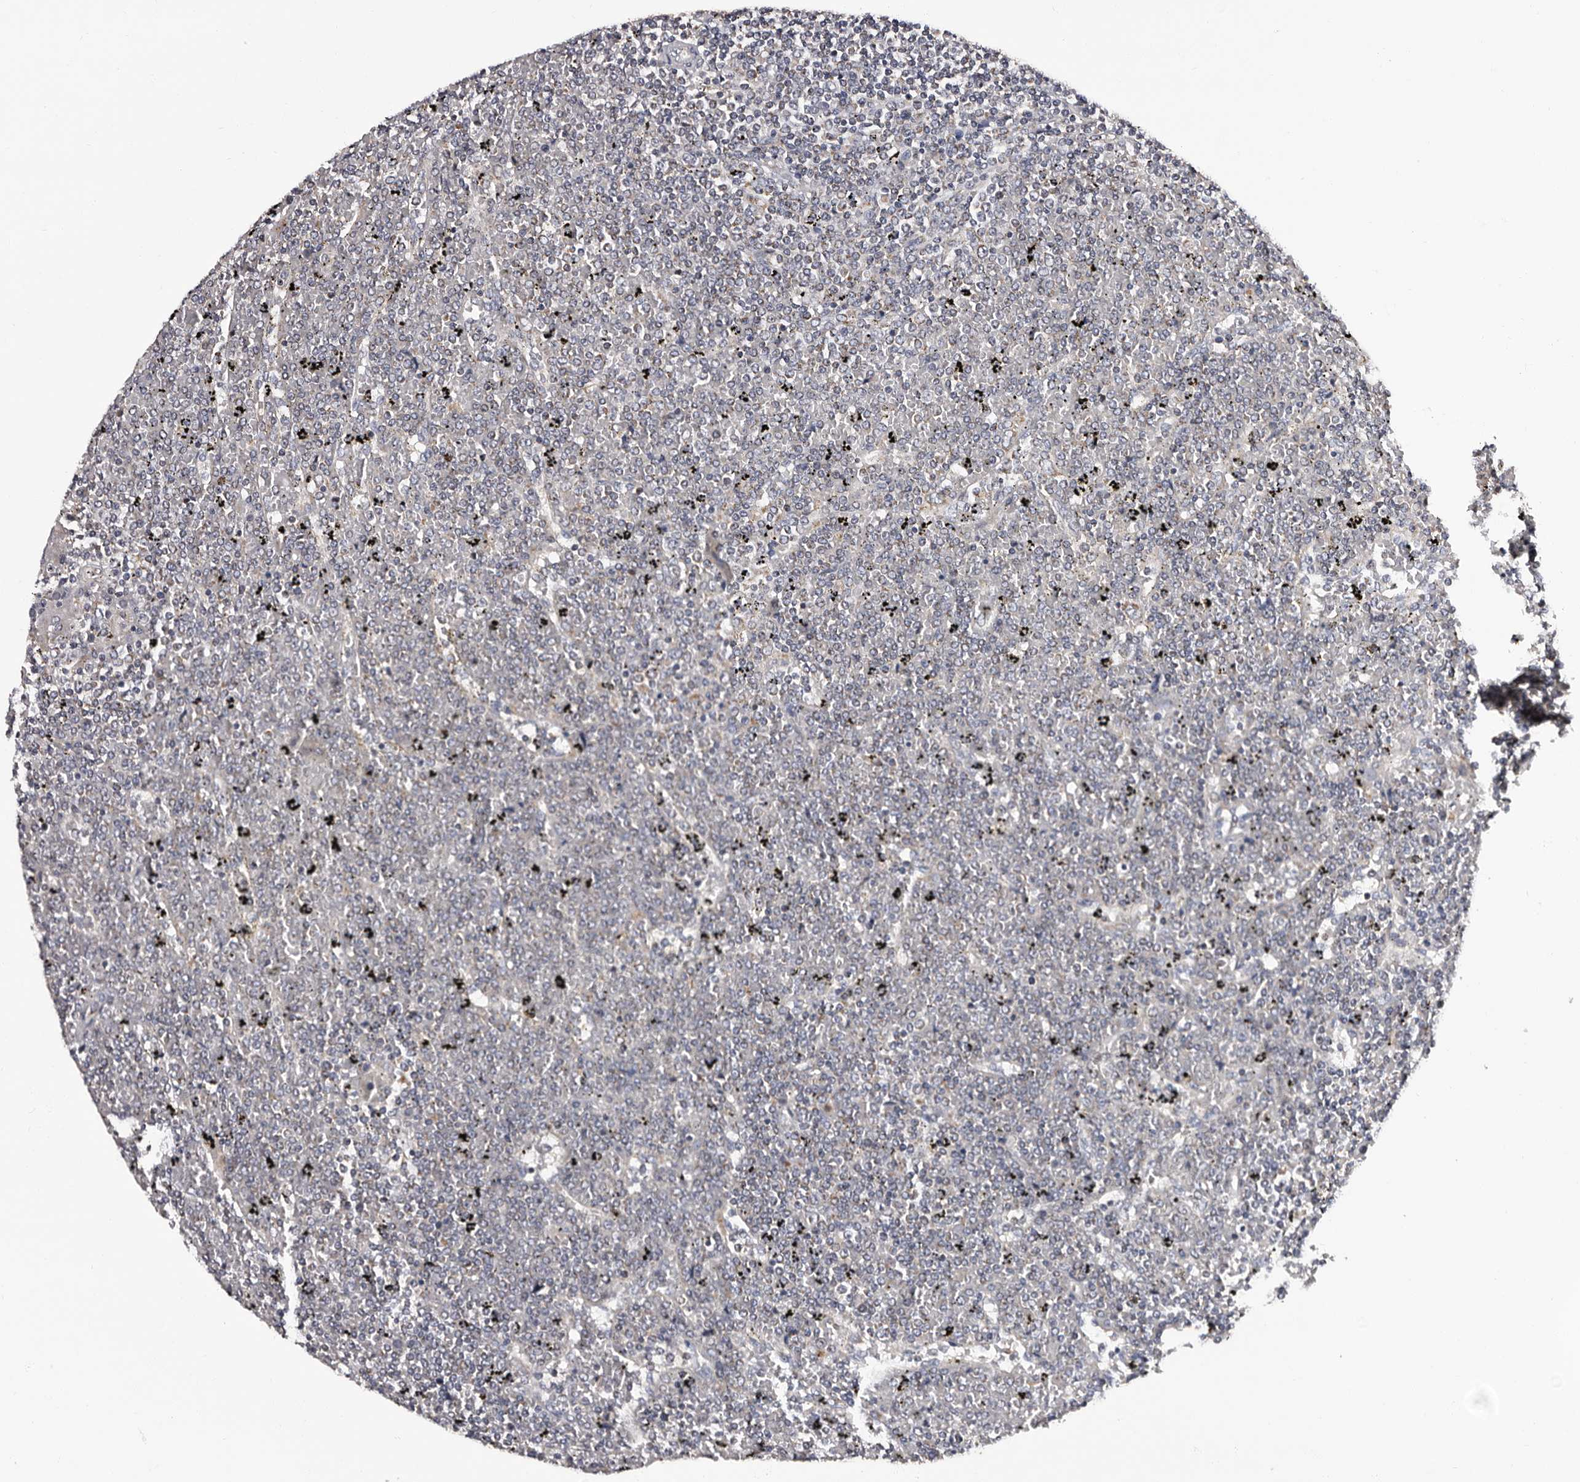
{"staining": {"intensity": "negative", "quantity": "none", "location": "none"}, "tissue": "lymphoma", "cell_type": "Tumor cells", "image_type": "cancer", "snomed": [{"axis": "morphology", "description": "Malignant lymphoma, non-Hodgkin's type, Low grade"}, {"axis": "topography", "description": "Spleen"}], "caption": "High power microscopy image of an immunohistochemistry (IHC) image of lymphoma, revealing no significant staining in tumor cells. (Stains: DAB (3,3'-diaminobenzidine) IHC with hematoxylin counter stain, Microscopy: brightfield microscopy at high magnification).", "gene": "TAF4B", "patient": {"sex": "female", "age": 19}}